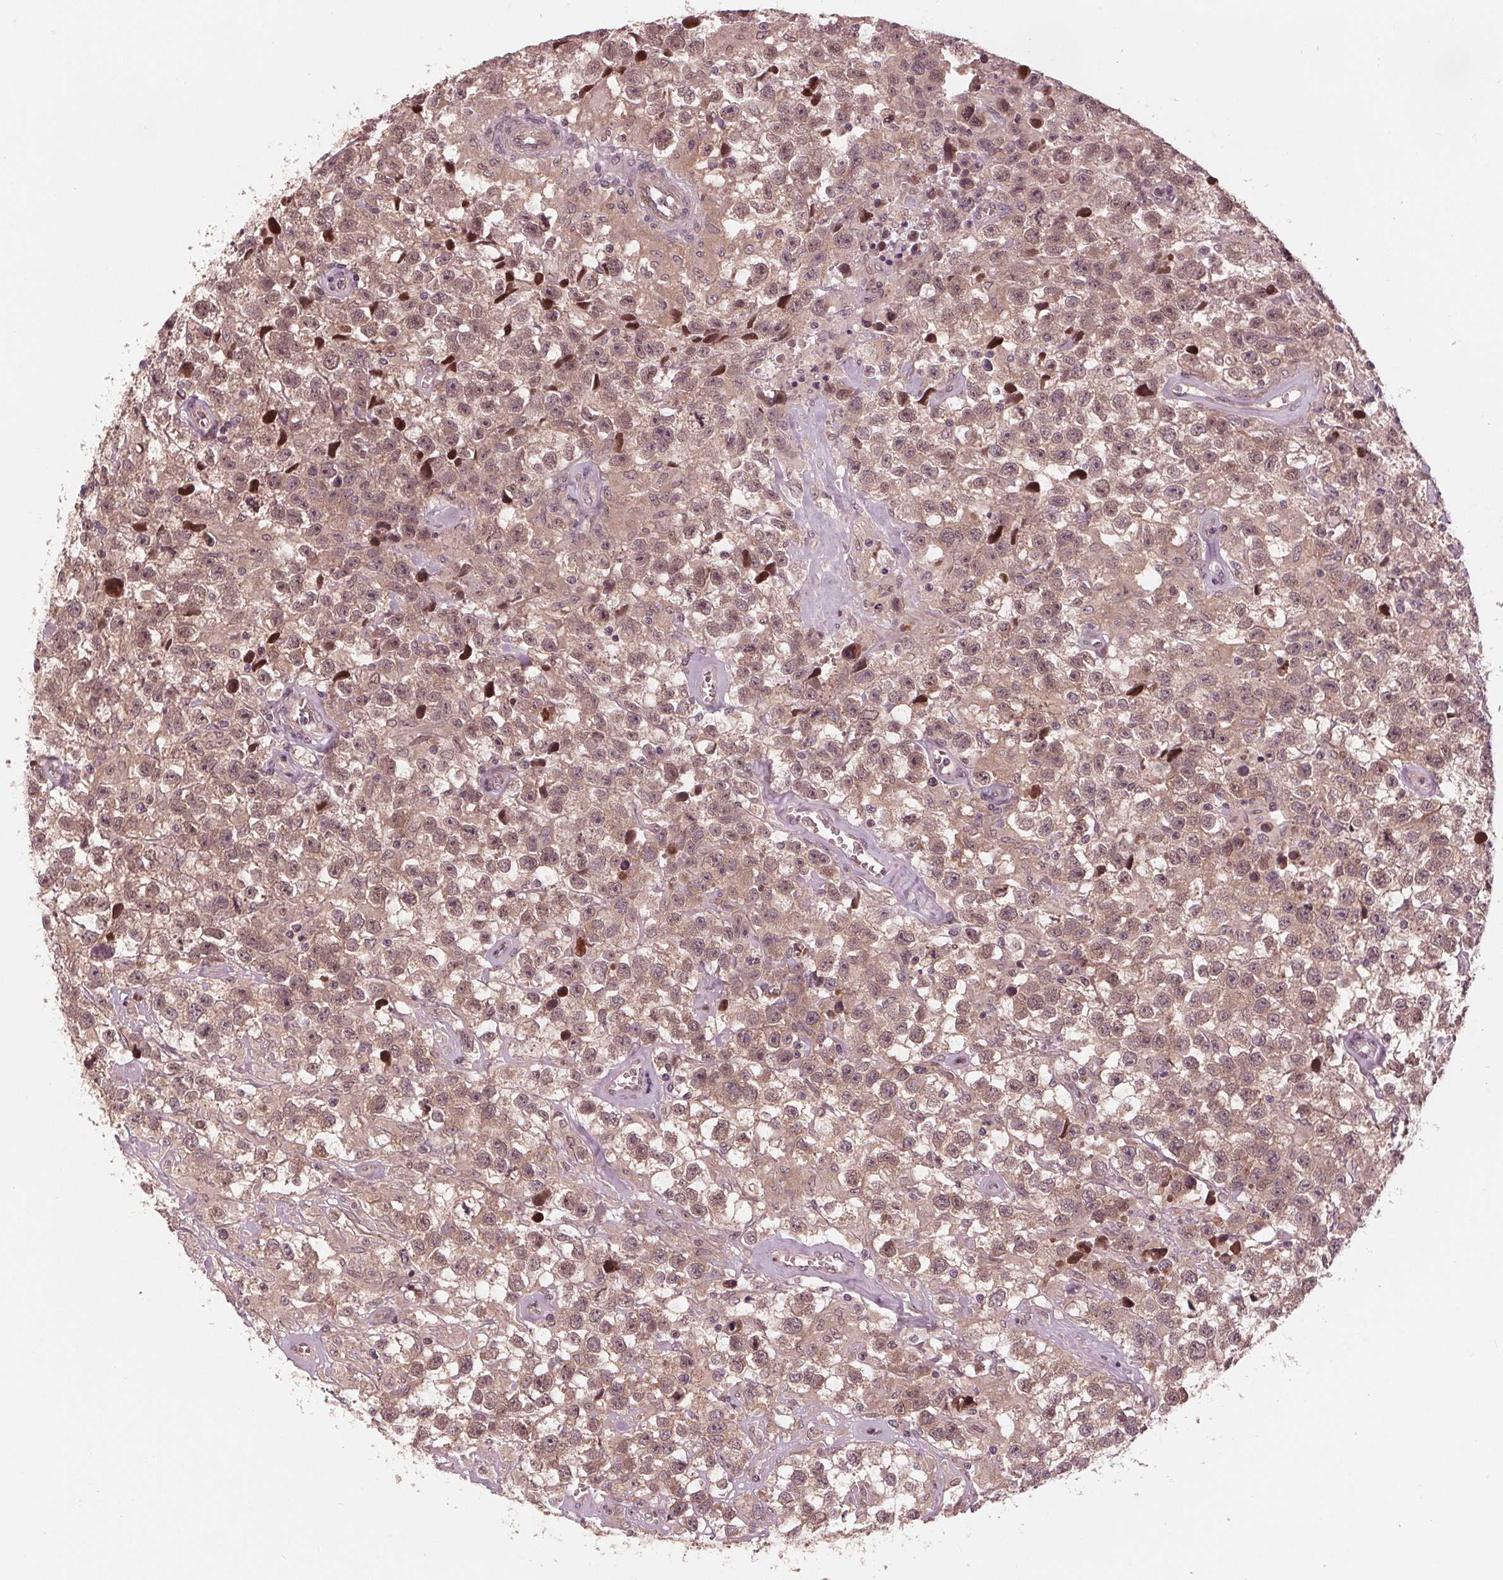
{"staining": {"intensity": "weak", "quantity": ">75%", "location": "cytoplasmic/membranous,nuclear"}, "tissue": "testis cancer", "cell_type": "Tumor cells", "image_type": "cancer", "snomed": [{"axis": "morphology", "description": "Seminoma, NOS"}, {"axis": "topography", "description": "Testis"}], "caption": "Human testis seminoma stained with a protein marker shows weak staining in tumor cells.", "gene": "ZNF471", "patient": {"sex": "male", "age": 43}}